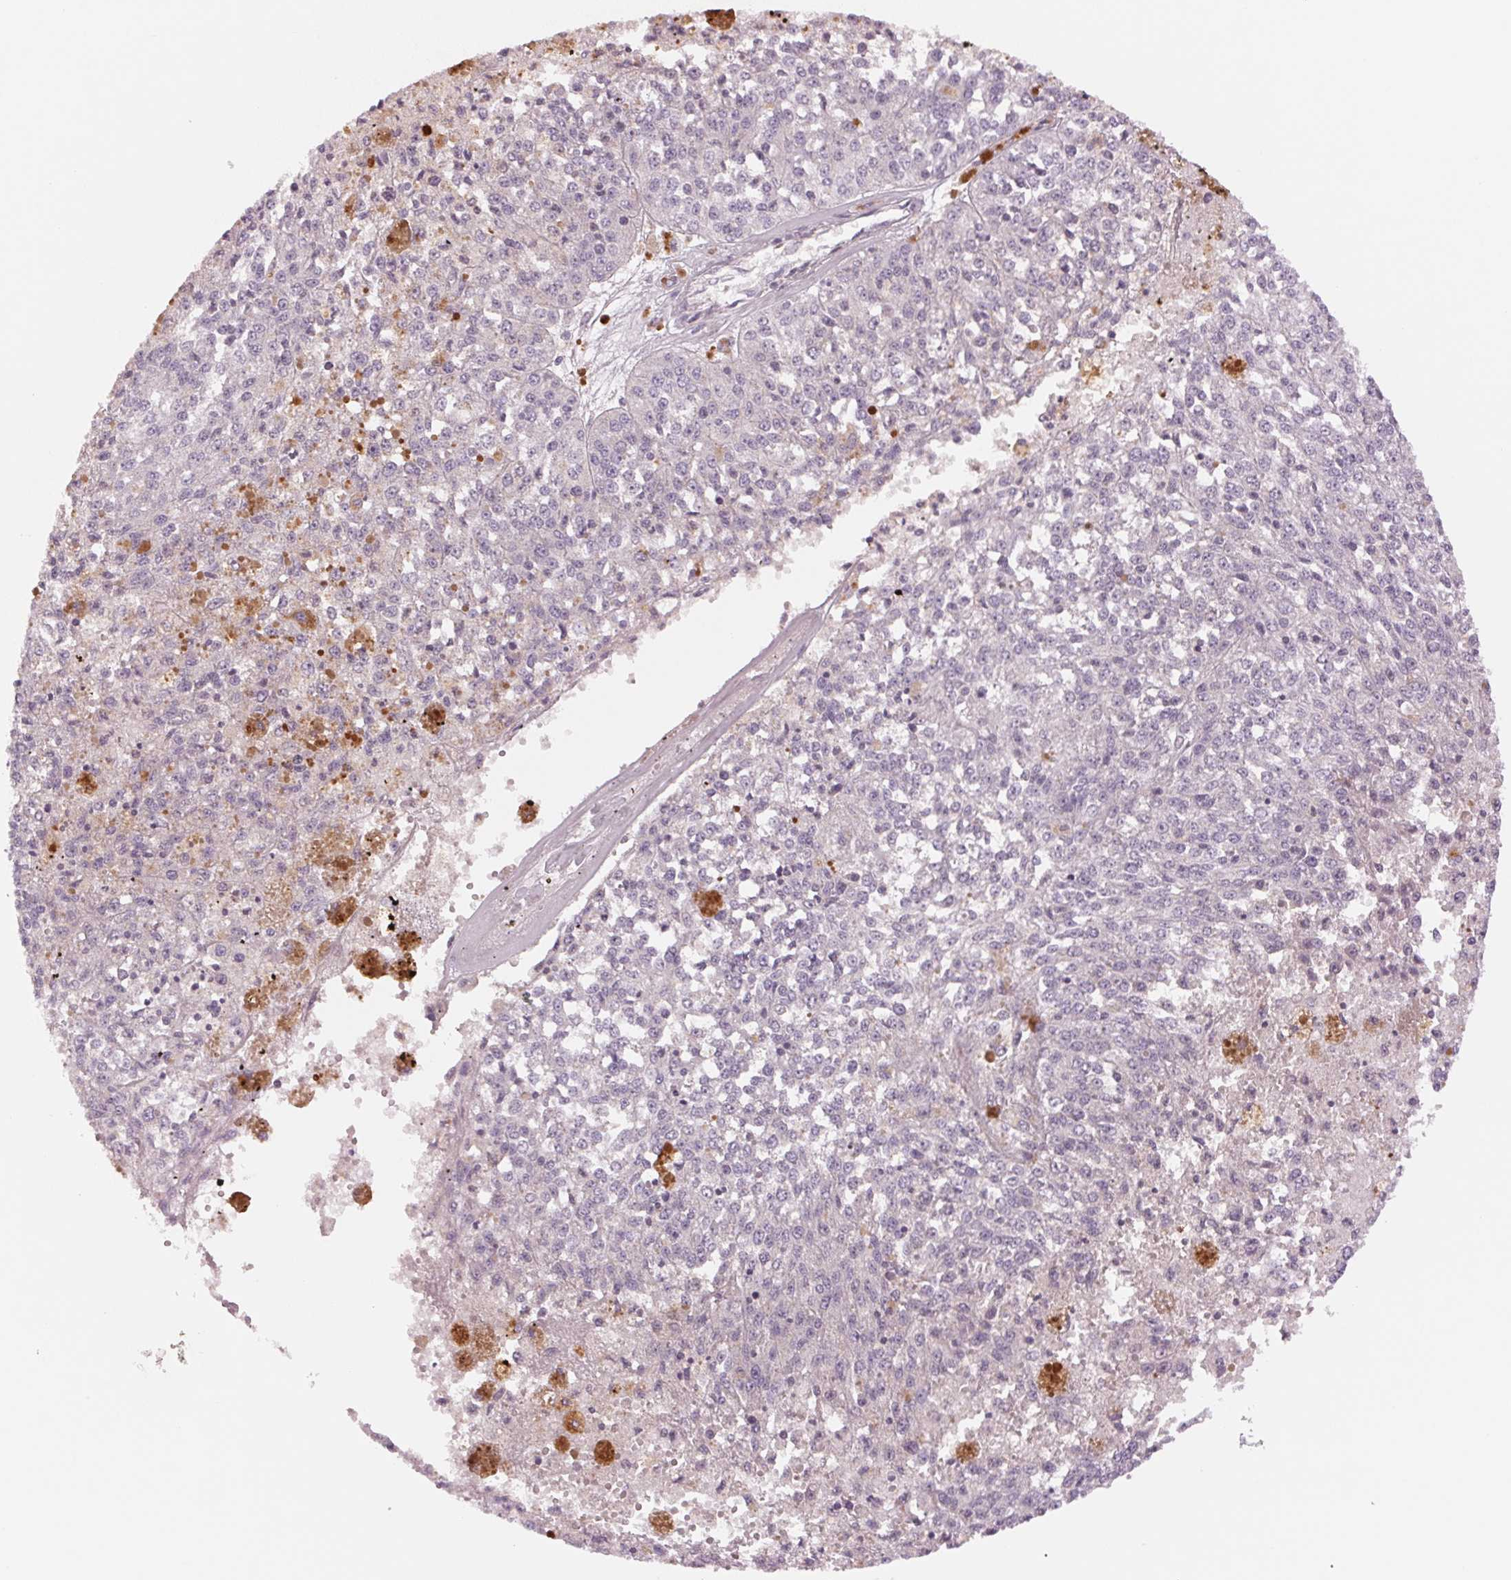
{"staining": {"intensity": "negative", "quantity": "none", "location": "none"}, "tissue": "melanoma", "cell_type": "Tumor cells", "image_type": "cancer", "snomed": [{"axis": "morphology", "description": "Malignant melanoma, Metastatic site"}, {"axis": "topography", "description": "Lymph node"}], "caption": "This is a histopathology image of immunohistochemistry (IHC) staining of melanoma, which shows no staining in tumor cells.", "gene": "PPIA", "patient": {"sex": "female", "age": 64}}